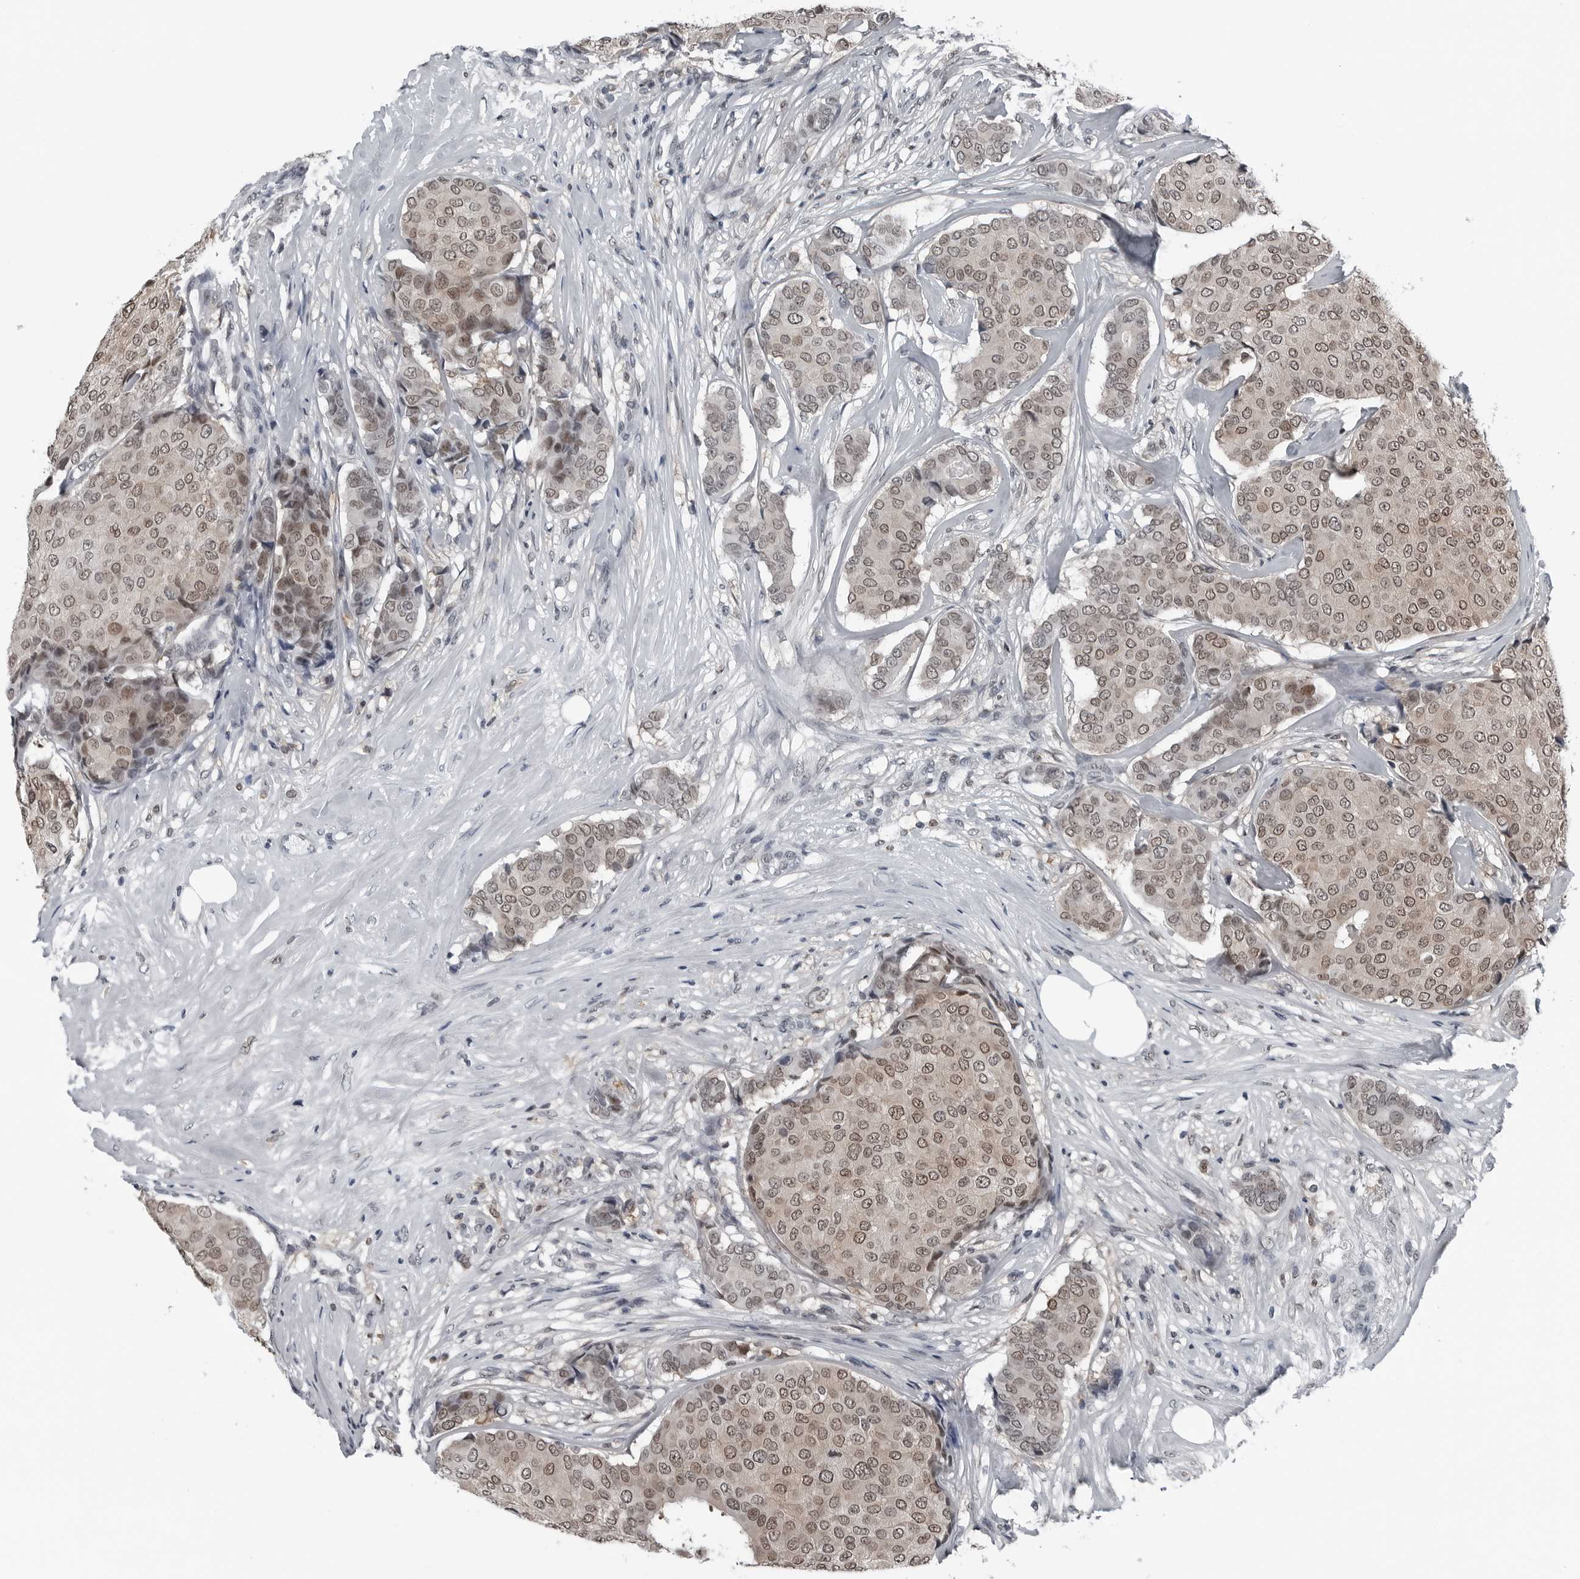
{"staining": {"intensity": "moderate", "quantity": ">75%", "location": "cytoplasmic/membranous,nuclear"}, "tissue": "breast cancer", "cell_type": "Tumor cells", "image_type": "cancer", "snomed": [{"axis": "morphology", "description": "Duct carcinoma"}, {"axis": "topography", "description": "Breast"}], "caption": "Immunohistochemistry (IHC) staining of breast cancer (intraductal carcinoma), which shows medium levels of moderate cytoplasmic/membranous and nuclear positivity in about >75% of tumor cells indicating moderate cytoplasmic/membranous and nuclear protein positivity. The staining was performed using DAB (brown) for protein detection and nuclei were counterstained in hematoxylin (blue).", "gene": "AKR1A1", "patient": {"sex": "female", "age": 75}}